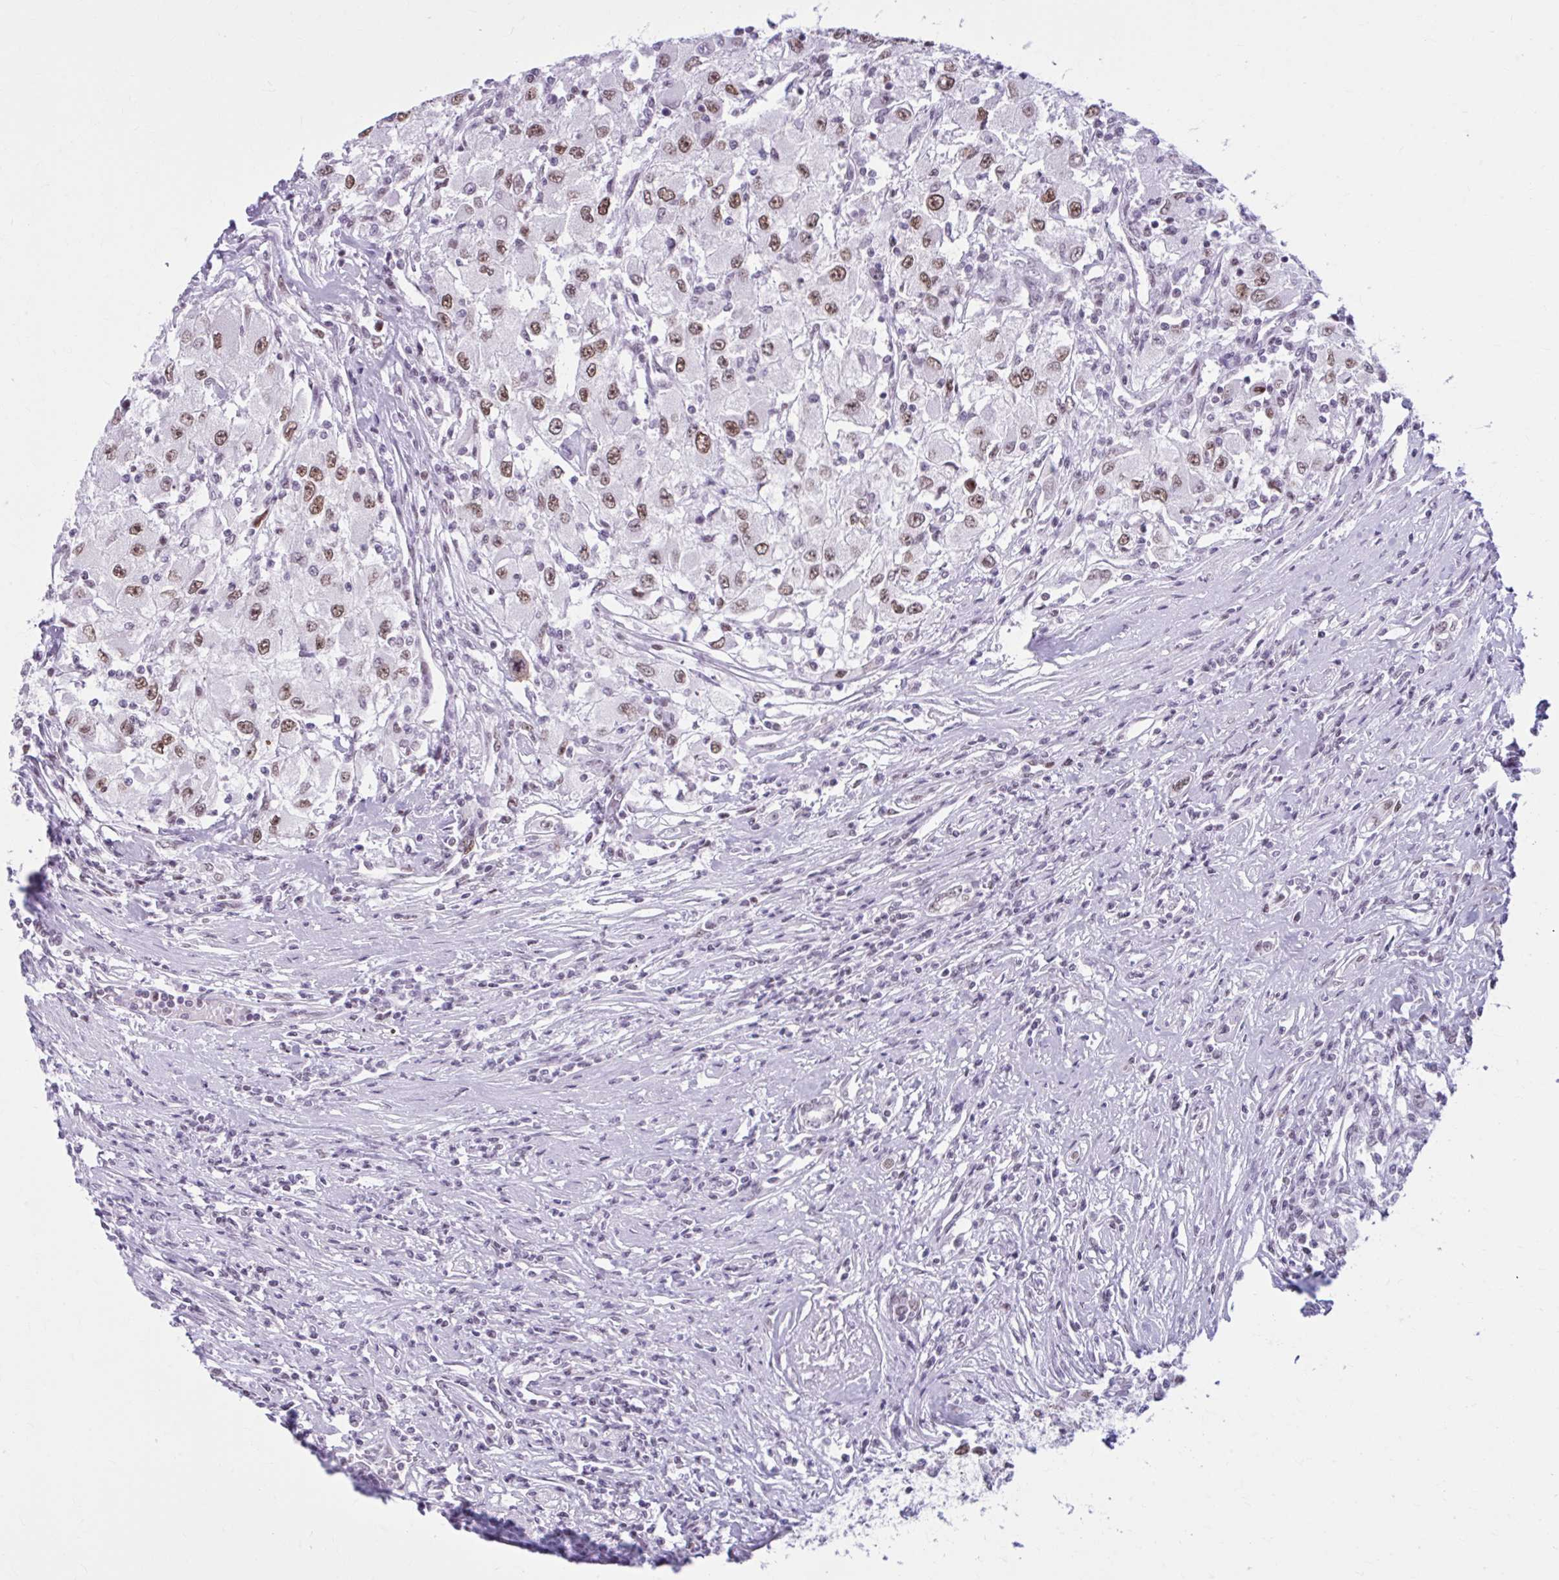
{"staining": {"intensity": "moderate", "quantity": ">75%", "location": "nuclear"}, "tissue": "renal cancer", "cell_type": "Tumor cells", "image_type": "cancer", "snomed": [{"axis": "morphology", "description": "Adenocarcinoma, NOS"}, {"axis": "topography", "description": "Kidney"}], "caption": "Renal cancer stained with immunohistochemistry reveals moderate nuclear staining in approximately >75% of tumor cells. (Brightfield microscopy of DAB IHC at high magnification).", "gene": "PABIR1", "patient": {"sex": "female", "age": 67}}